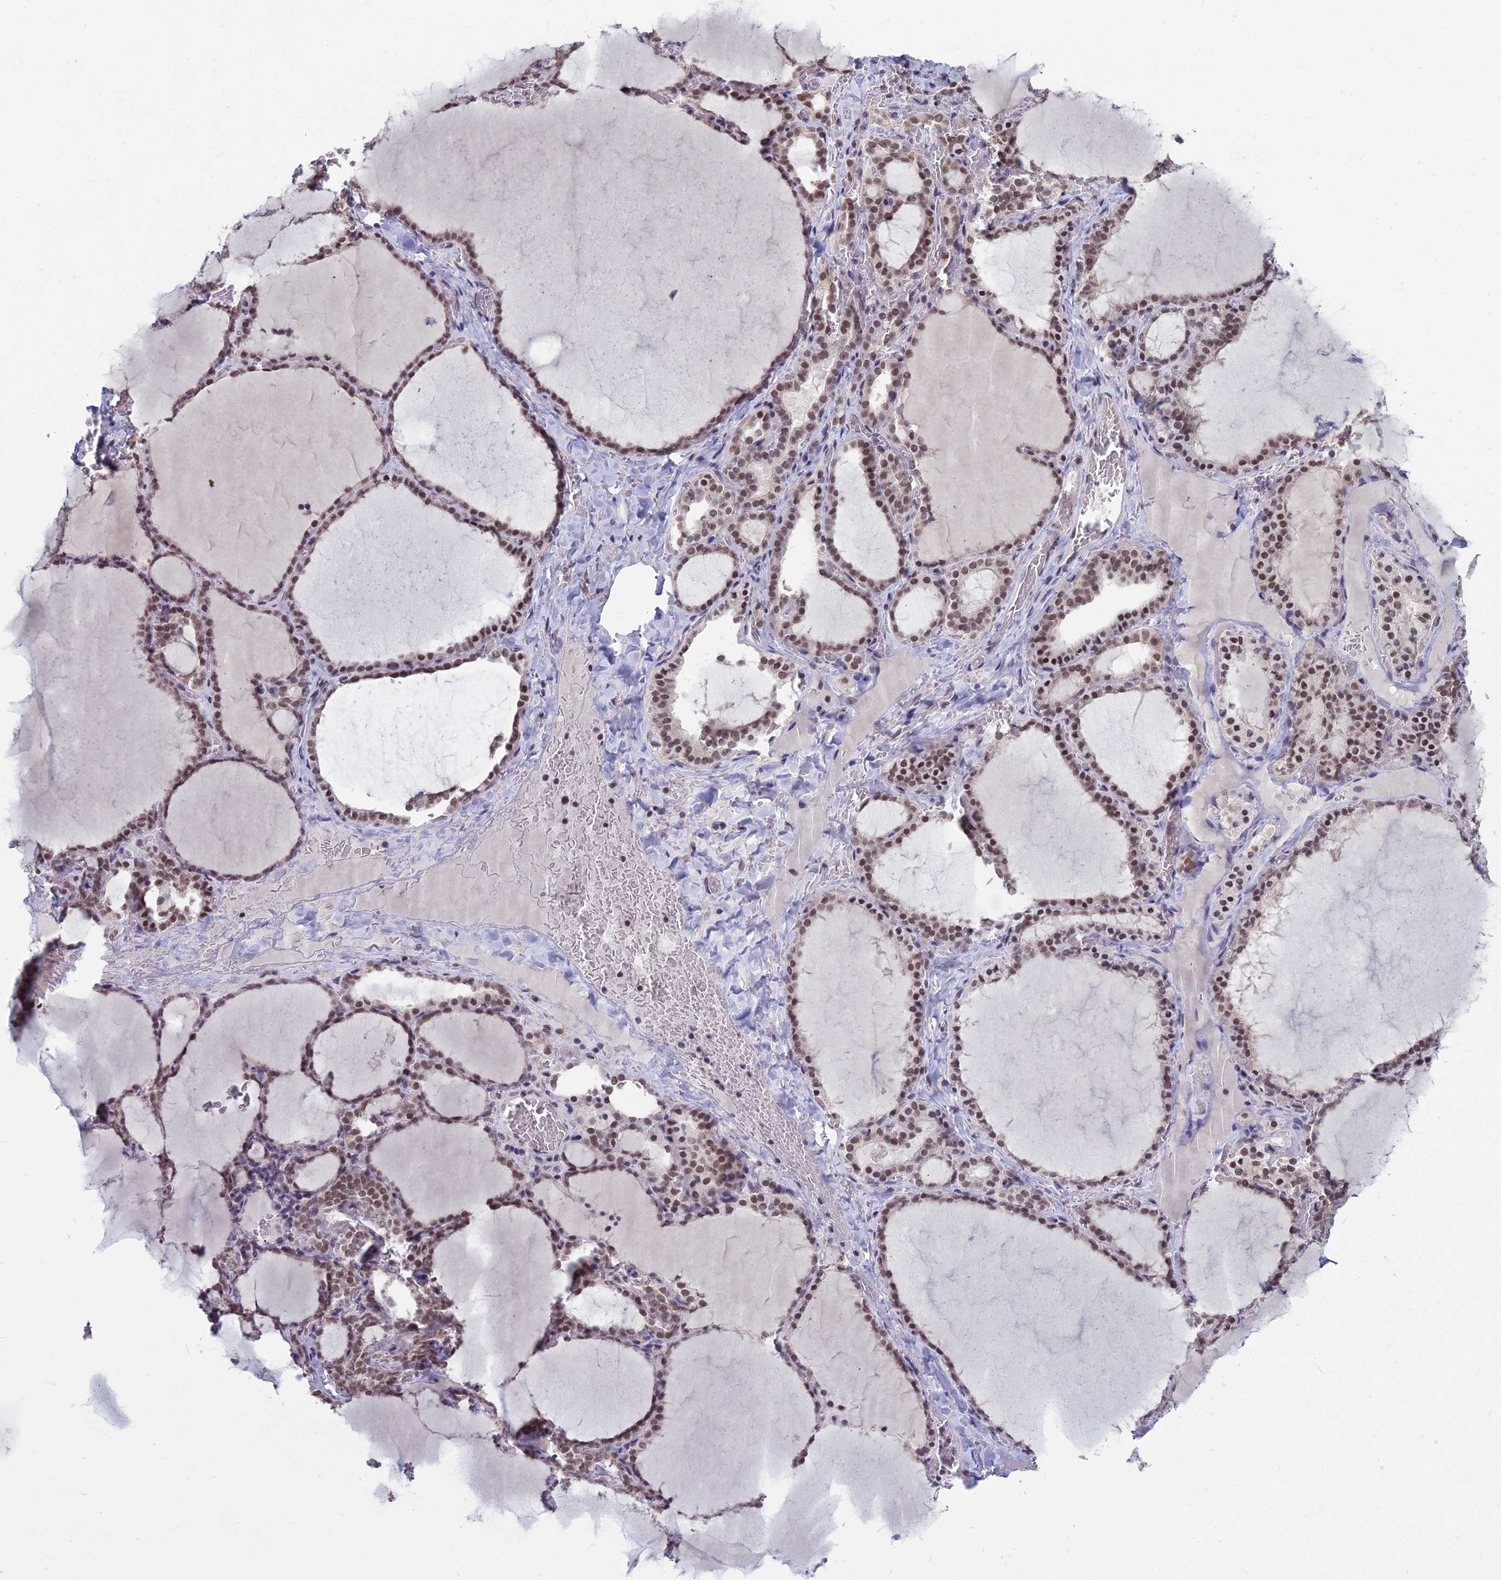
{"staining": {"intensity": "moderate", "quantity": ">75%", "location": "nuclear"}, "tissue": "thyroid gland", "cell_type": "Glandular cells", "image_type": "normal", "snomed": [{"axis": "morphology", "description": "Normal tissue, NOS"}, {"axis": "topography", "description": "Thyroid gland"}], "caption": "Immunohistochemical staining of normal thyroid gland shows medium levels of moderate nuclear expression in about >75% of glandular cells.", "gene": "KAT7", "patient": {"sex": "female", "age": 39}}